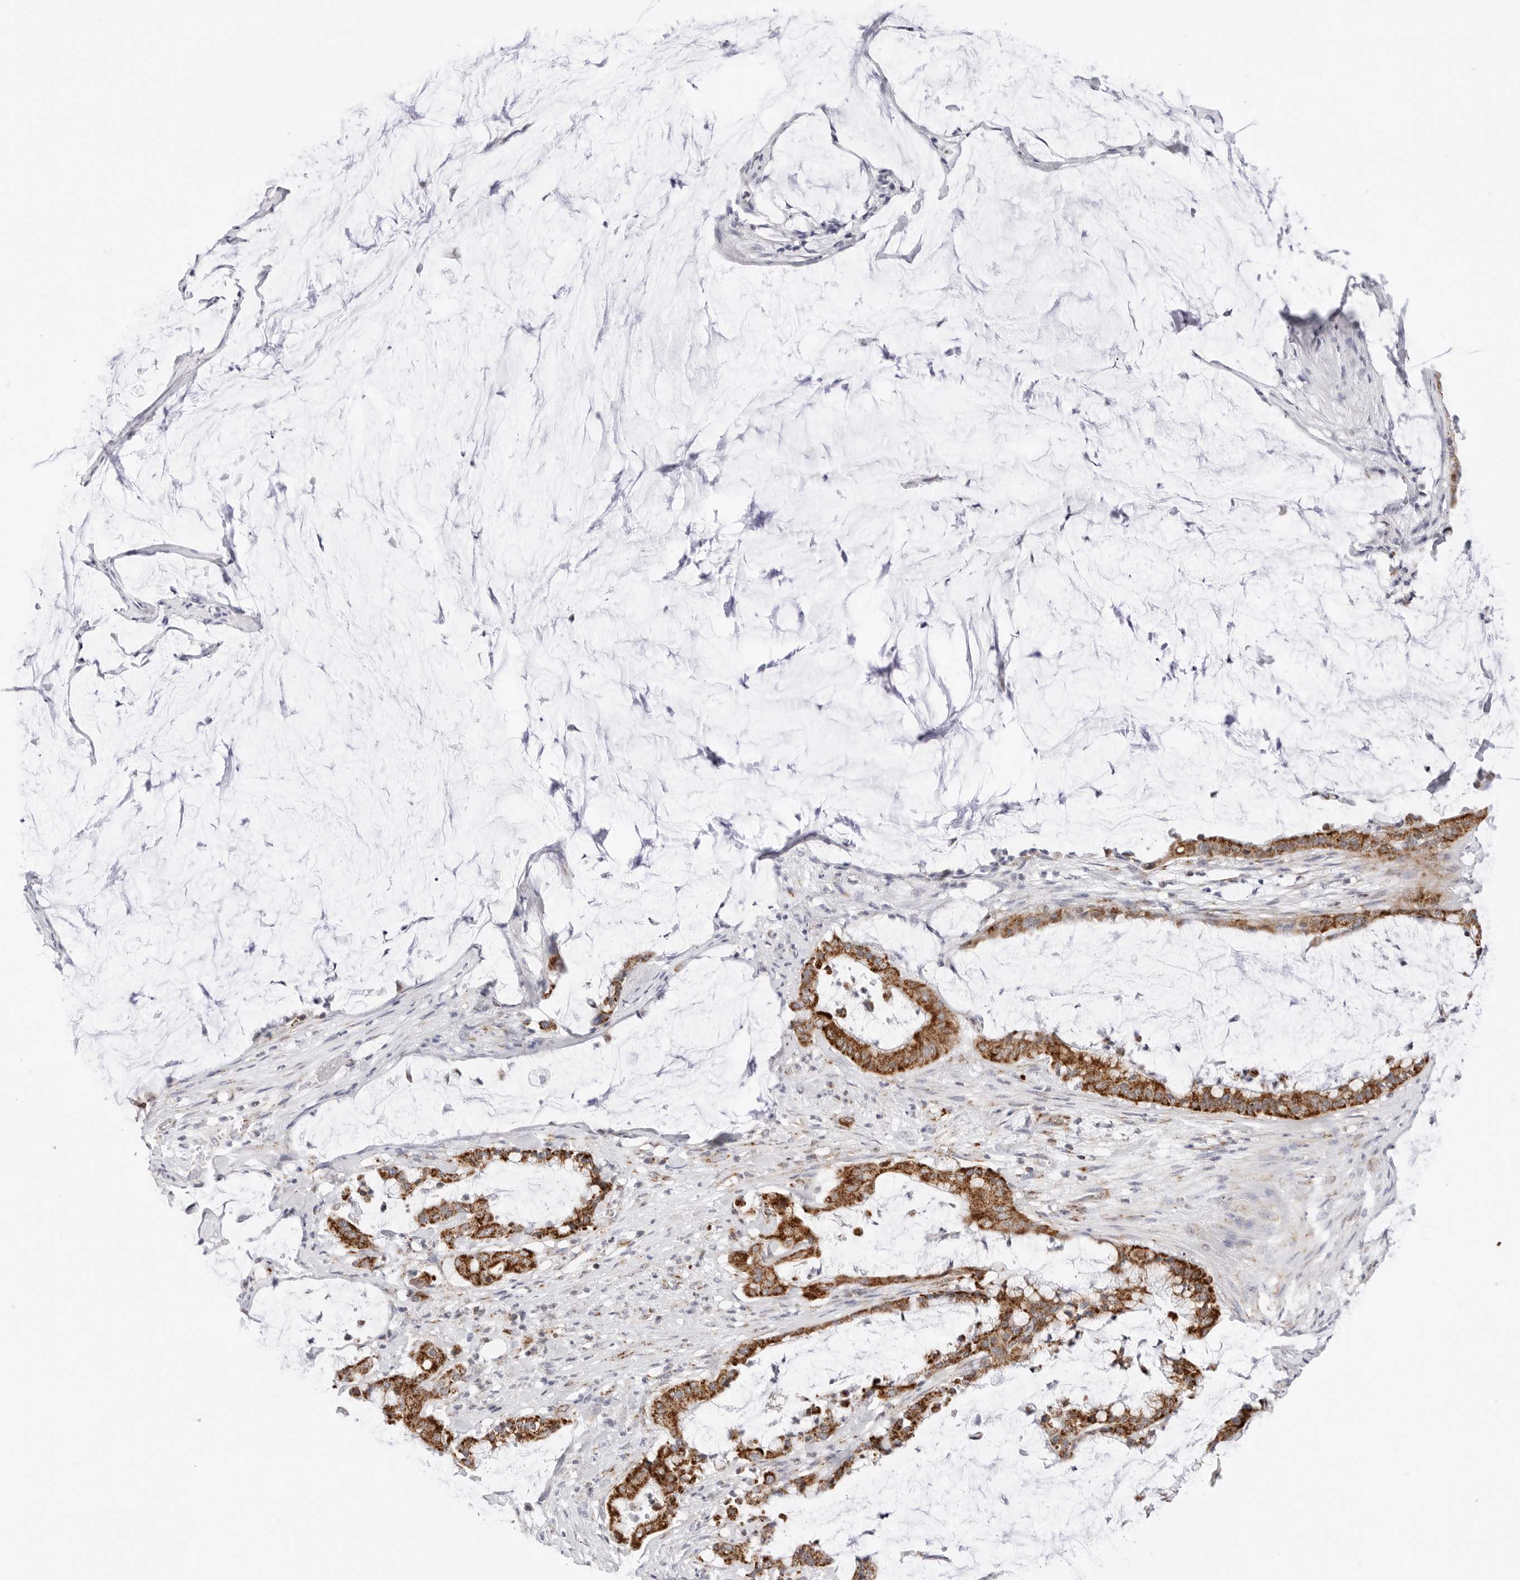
{"staining": {"intensity": "strong", "quantity": ">75%", "location": "cytoplasmic/membranous"}, "tissue": "pancreatic cancer", "cell_type": "Tumor cells", "image_type": "cancer", "snomed": [{"axis": "morphology", "description": "Adenocarcinoma, NOS"}, {"axis": "topography", "description": "Pancreas"}], "caption": "High-power microscopy captured an IHC photomicrograph of pancreatic adenocarcinoma, revealing strong cytoplasmic/membranous positivity in about >75% of tumor cells. Ihc stains the protein in brown and the nuclei are stained blue.", "gene": "ATP5IF1", "patient": {"sex": "male", "age": 41}}